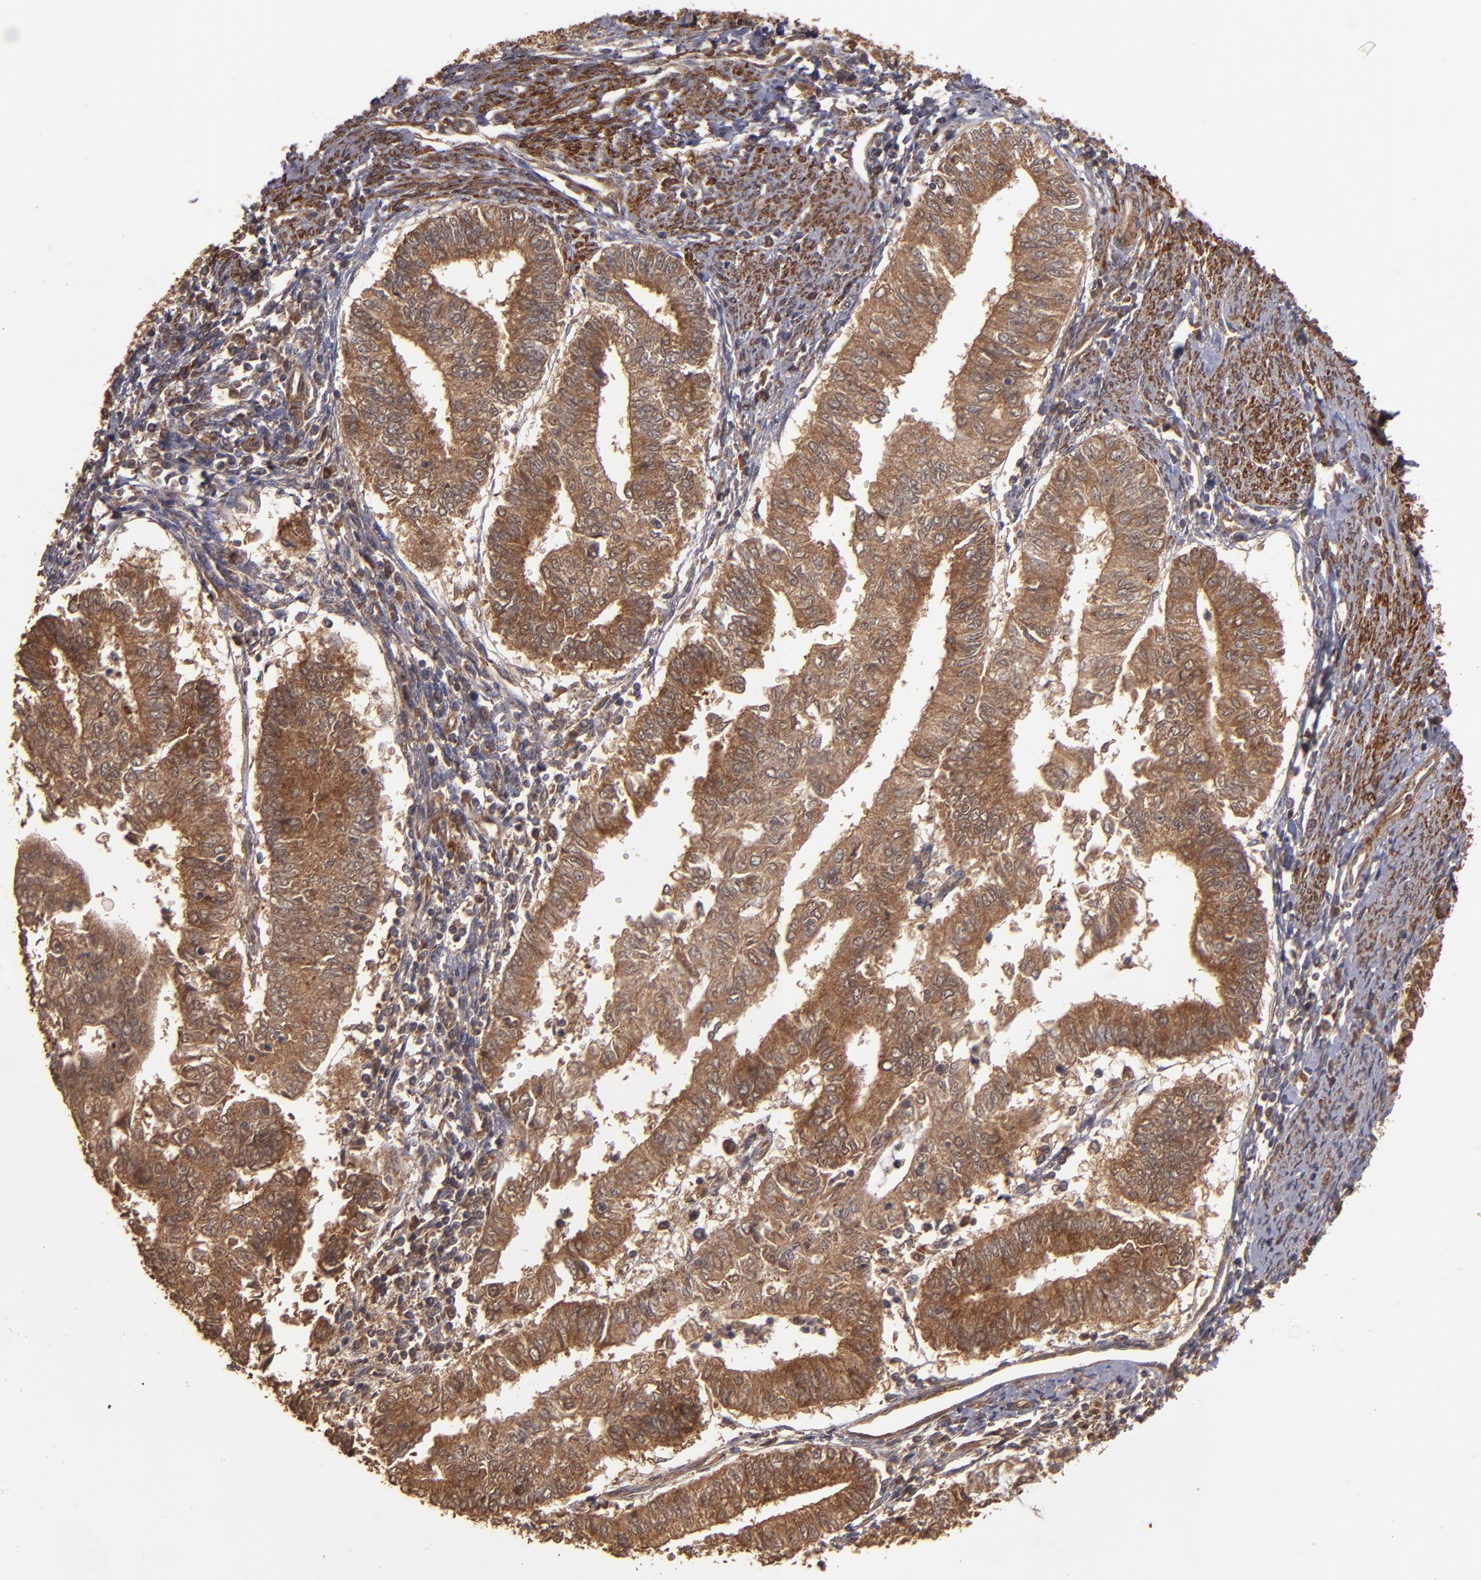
{"staining": {"intensity": "strong", "quantity": ">75%", "location": "cytoplasmic/membranous"}, "tissue": "endometrial cancer", "cell_type": "Tumor cells", "image_type": "cancer", "snomed": [{"axis": "morphology", "description": "Adenocarcinoma, NOS"}, {"axis": "topography", "description": "Endometrium"}], "caption": "Strong cytoplasmic/membranous expression is appreciated in about >75% of tumor cells in endometrial cancer (adenocarcinoma).", "gene": "TXNDC16", "patient": {"sex": "female", "age": 66}}